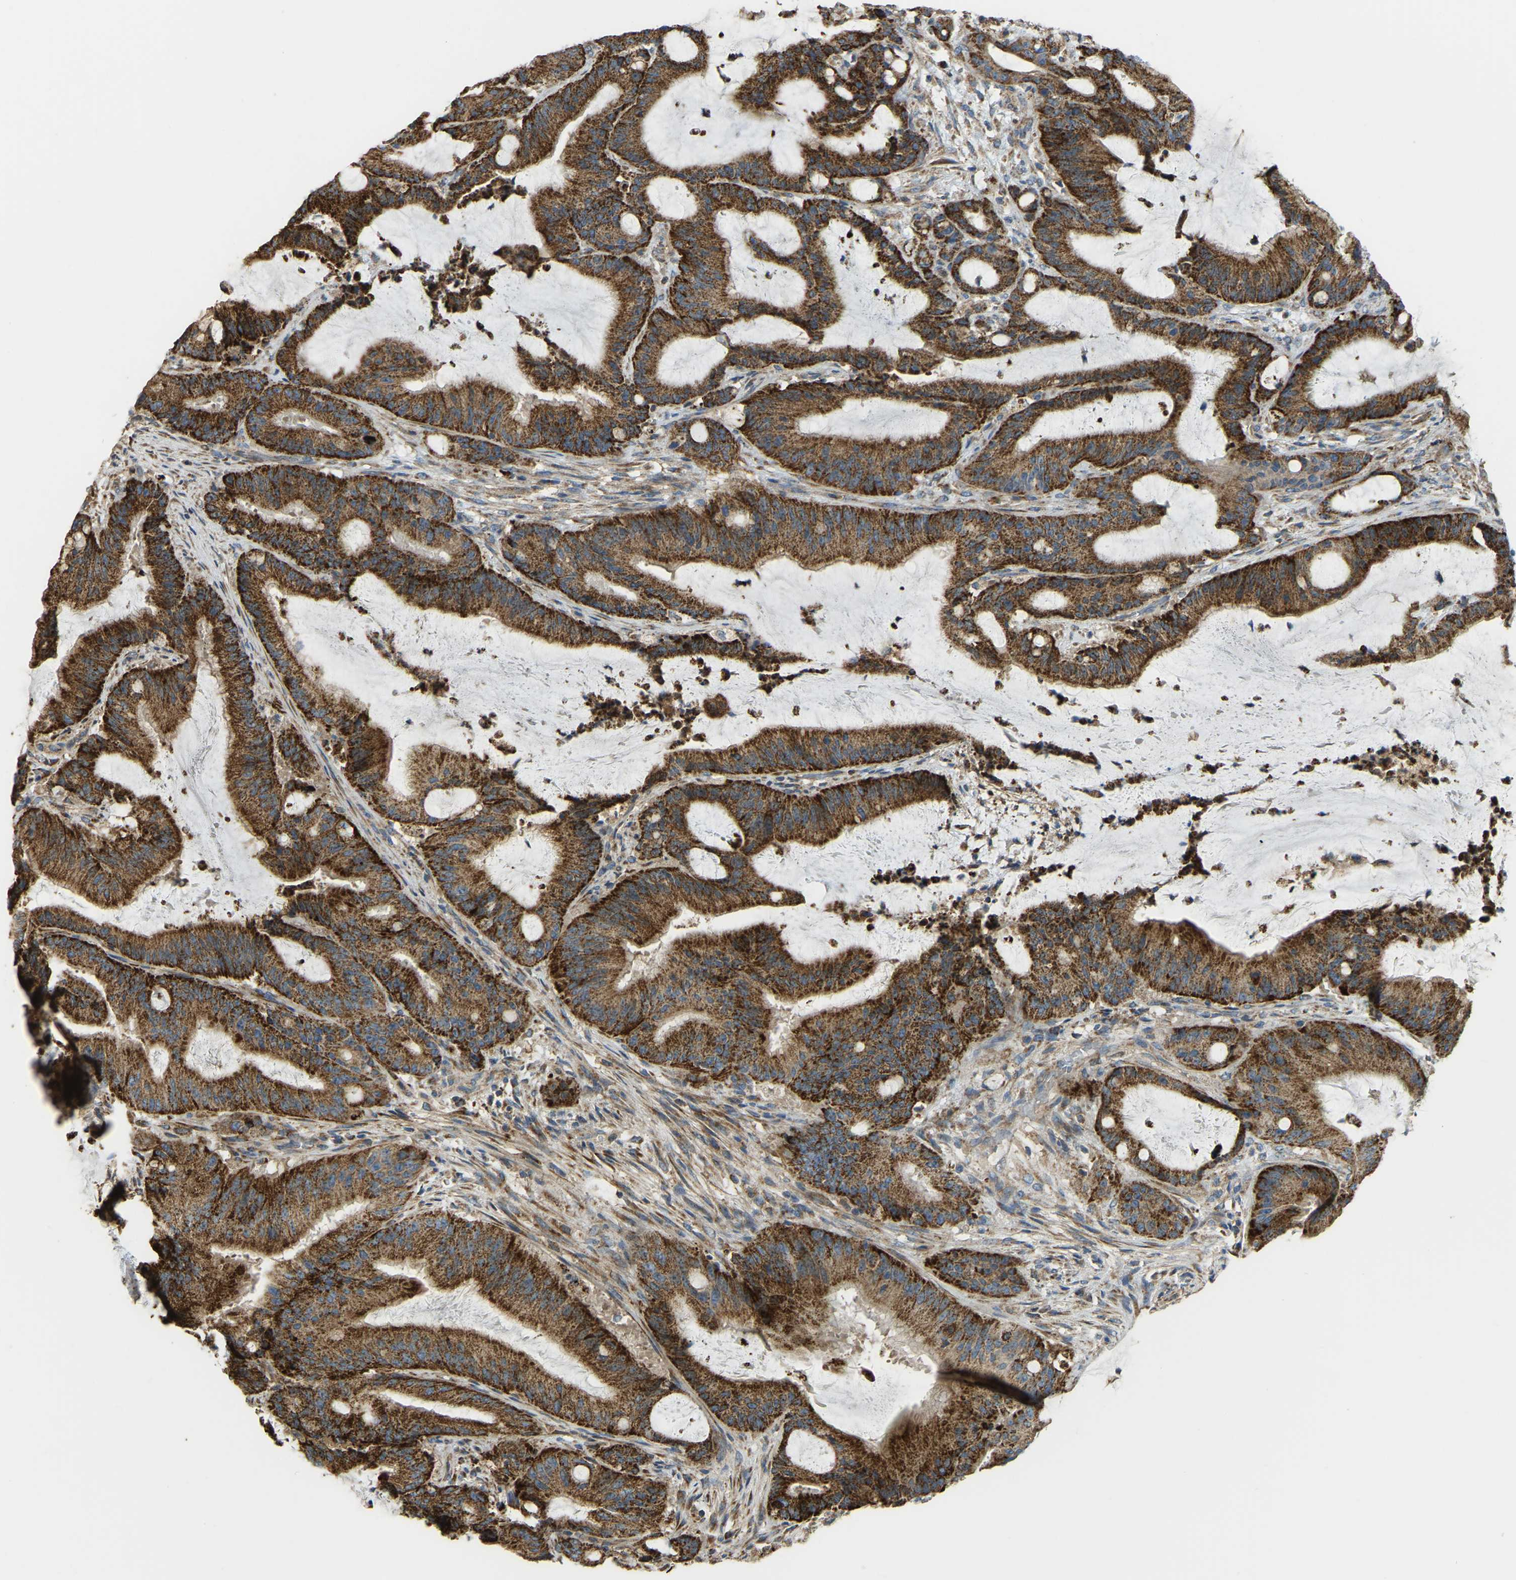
{"staining": {"intensity": "strong", "quantity": ">75%", "location": "cytoplasmic/membranous"}, "tissue": "liver cancer", "cell_type": "Tumor cells", "image_type": "cancer", "snomed": [{"axis": "morphology", "description": "Normal tissue, NOS"}, {"axis": "morphology", "description": "Cholangiocarcinoma"}, {"axis": "topography", "description": "Liver"}, {"axis": "topography", "description": "Peripheral nerve tissue"}], "caption": "This histopathology image displays immunohistochemistry staining of liver cancer, with high strong cytoplasmic/membranous positivity in about >75% of tumor cells.", "gene": "PSMD7", "patient": {"sex": "female", "age": 73}}